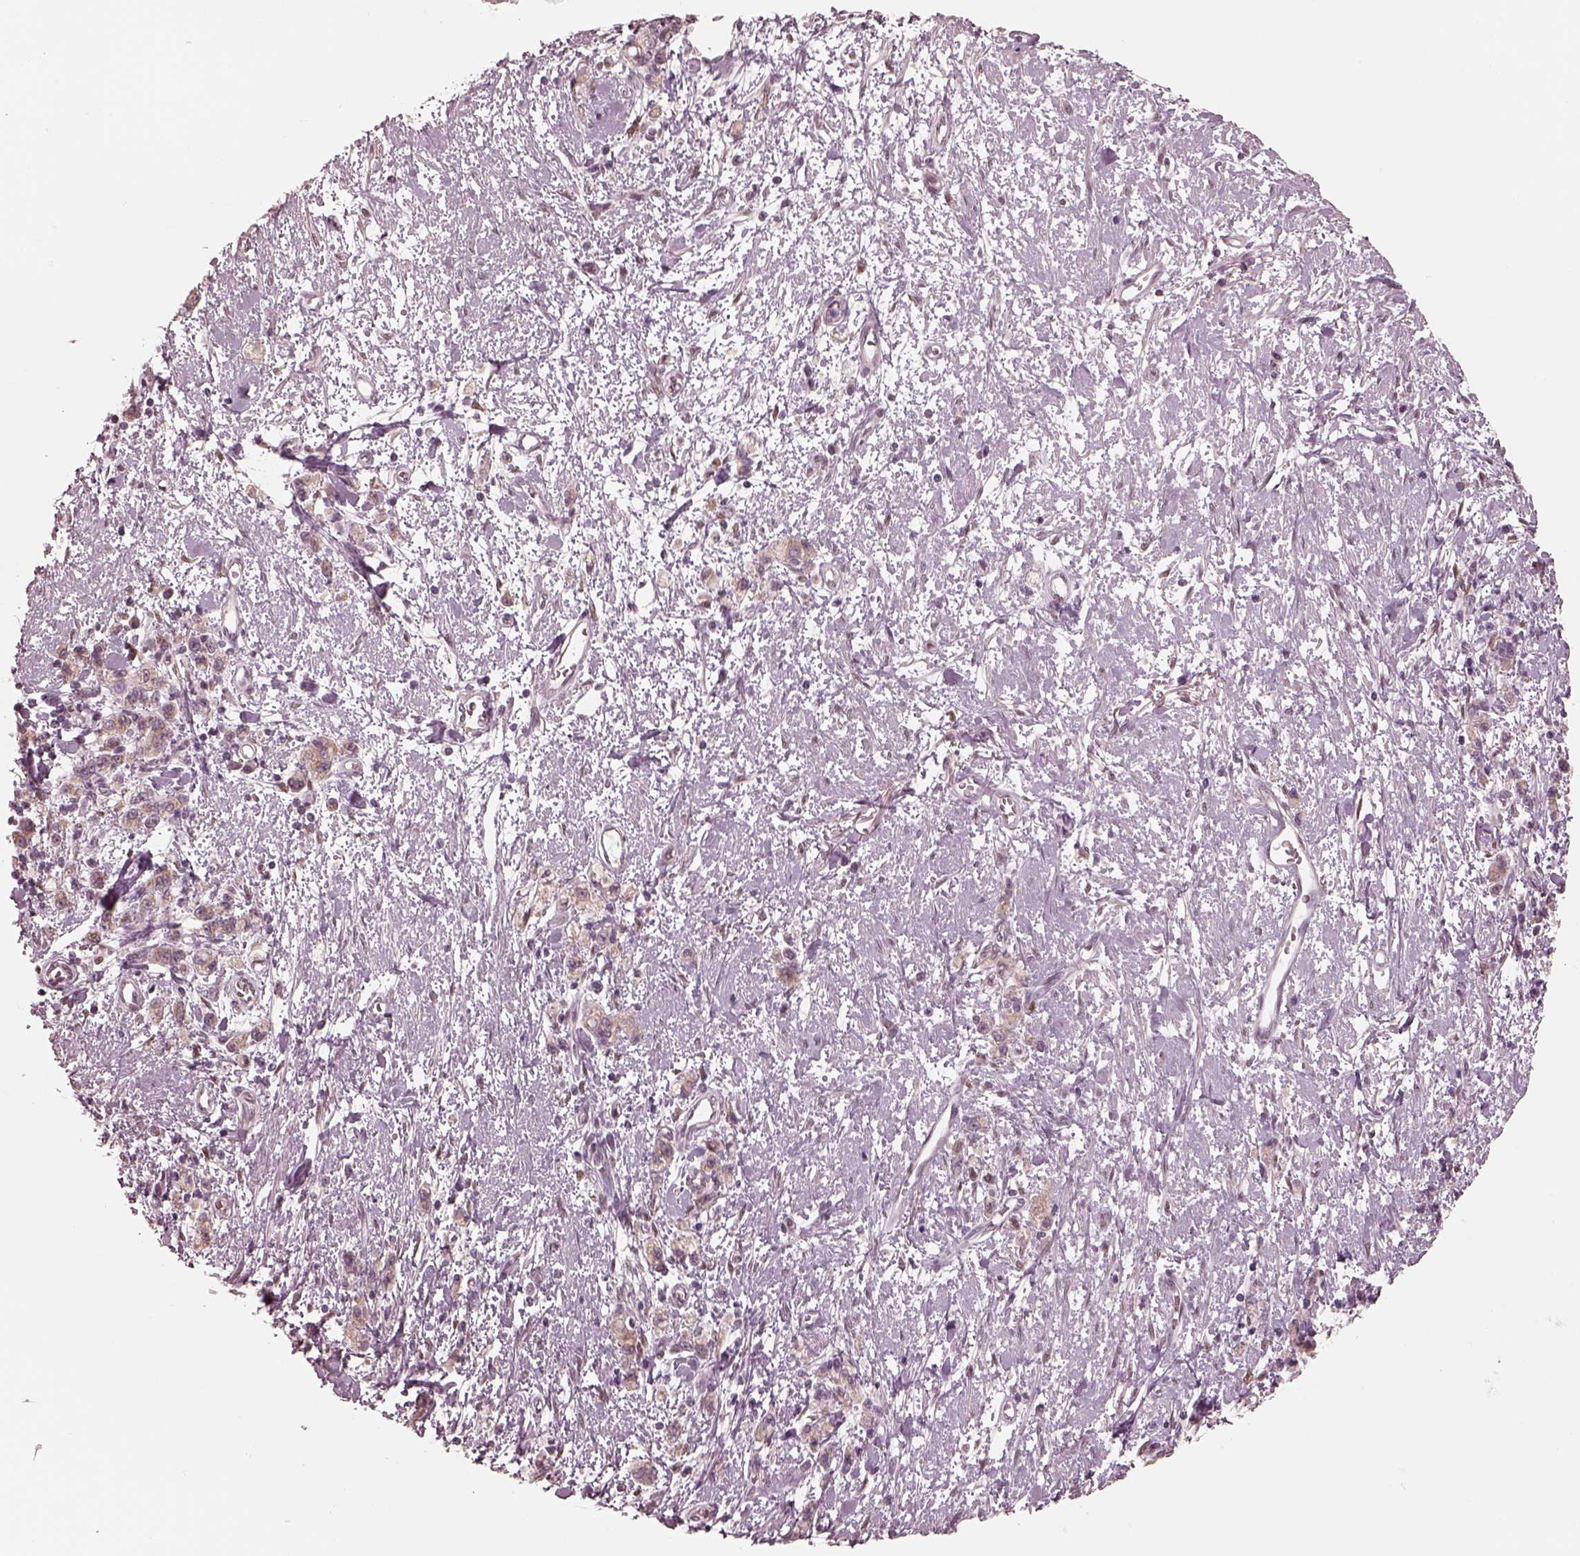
{"staining": {"intensity": "weak", "quantity": "25%-75%", "location": "cytoplasmic/membranous"}, "tissue": "stomach cancer", "cell_type": "Tumor cells", "image_type": "cancer", "snomed": [{"axis": "morphology", "description": "Adenocarcinoma, NOS"}, {"axis": "topography", "description": "Stomach"}], "caption": "This histopathology image shows immunohistochemistry (IHC) staining of human stomach cancer, with low weak cytoplasmic/membranous staining in approximately 25%-75% of tumor cells.", "gene": "IQCB1", "patient": {"sex": "male", "age": 77}}